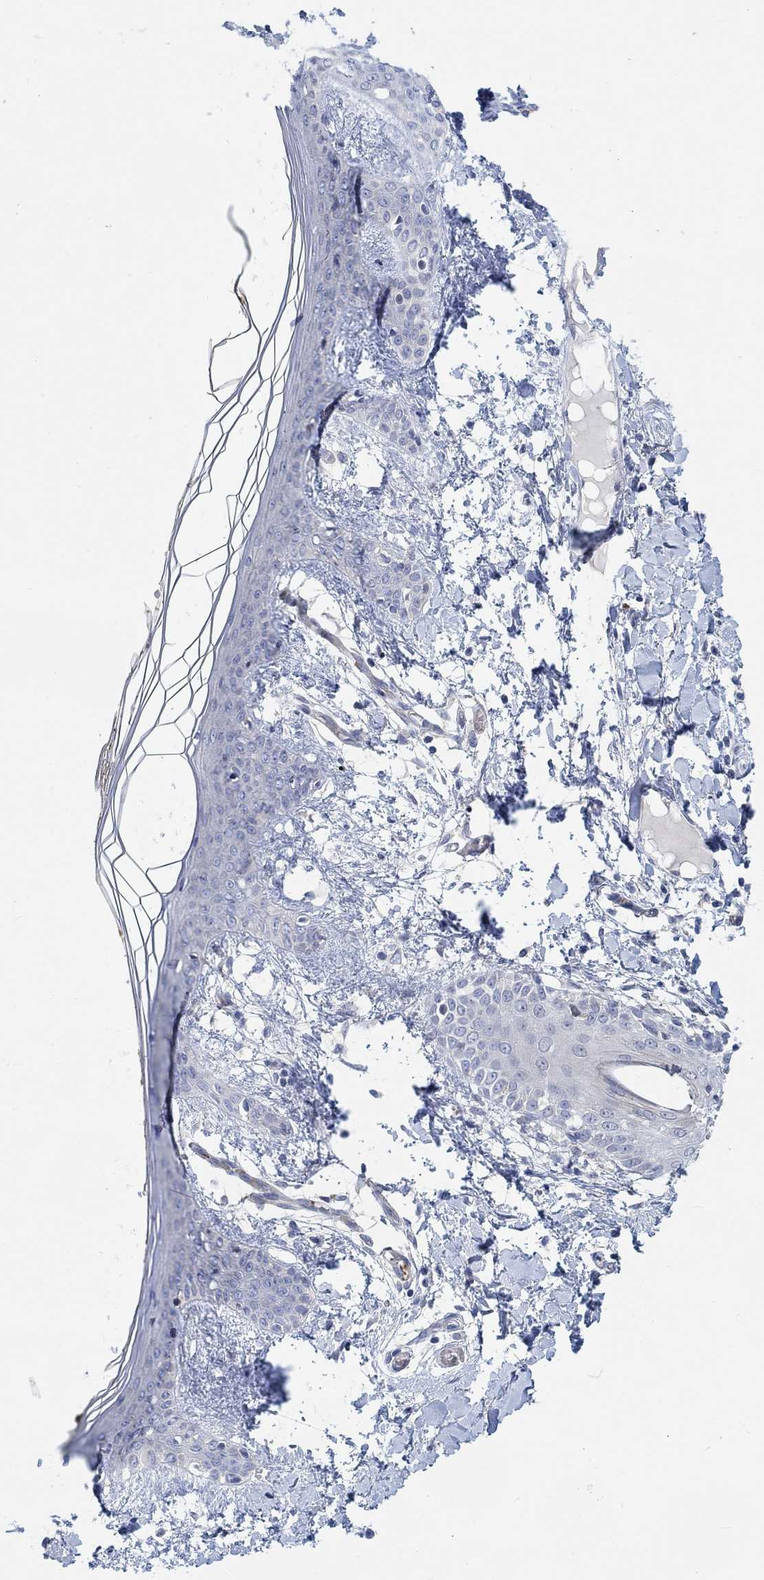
{"staining": {"intensity": "negative", "quantity": "none", "location": "none"}, "tissue": "skin", "cell_type": "Fibroblasts", "image_type": "normal", "snomed": [{"axis": "morphology", "description": "Normal tissue, NOS"}, {"axis": "topography", "description": "Skin"}], "caption": "Protein analysis of unremarkable skin shows no significant staining in fibroblasts. Nuclei are stained in blue.", "gene": "PMFBP1", "patient": {"sex": "female", "age": 34}}